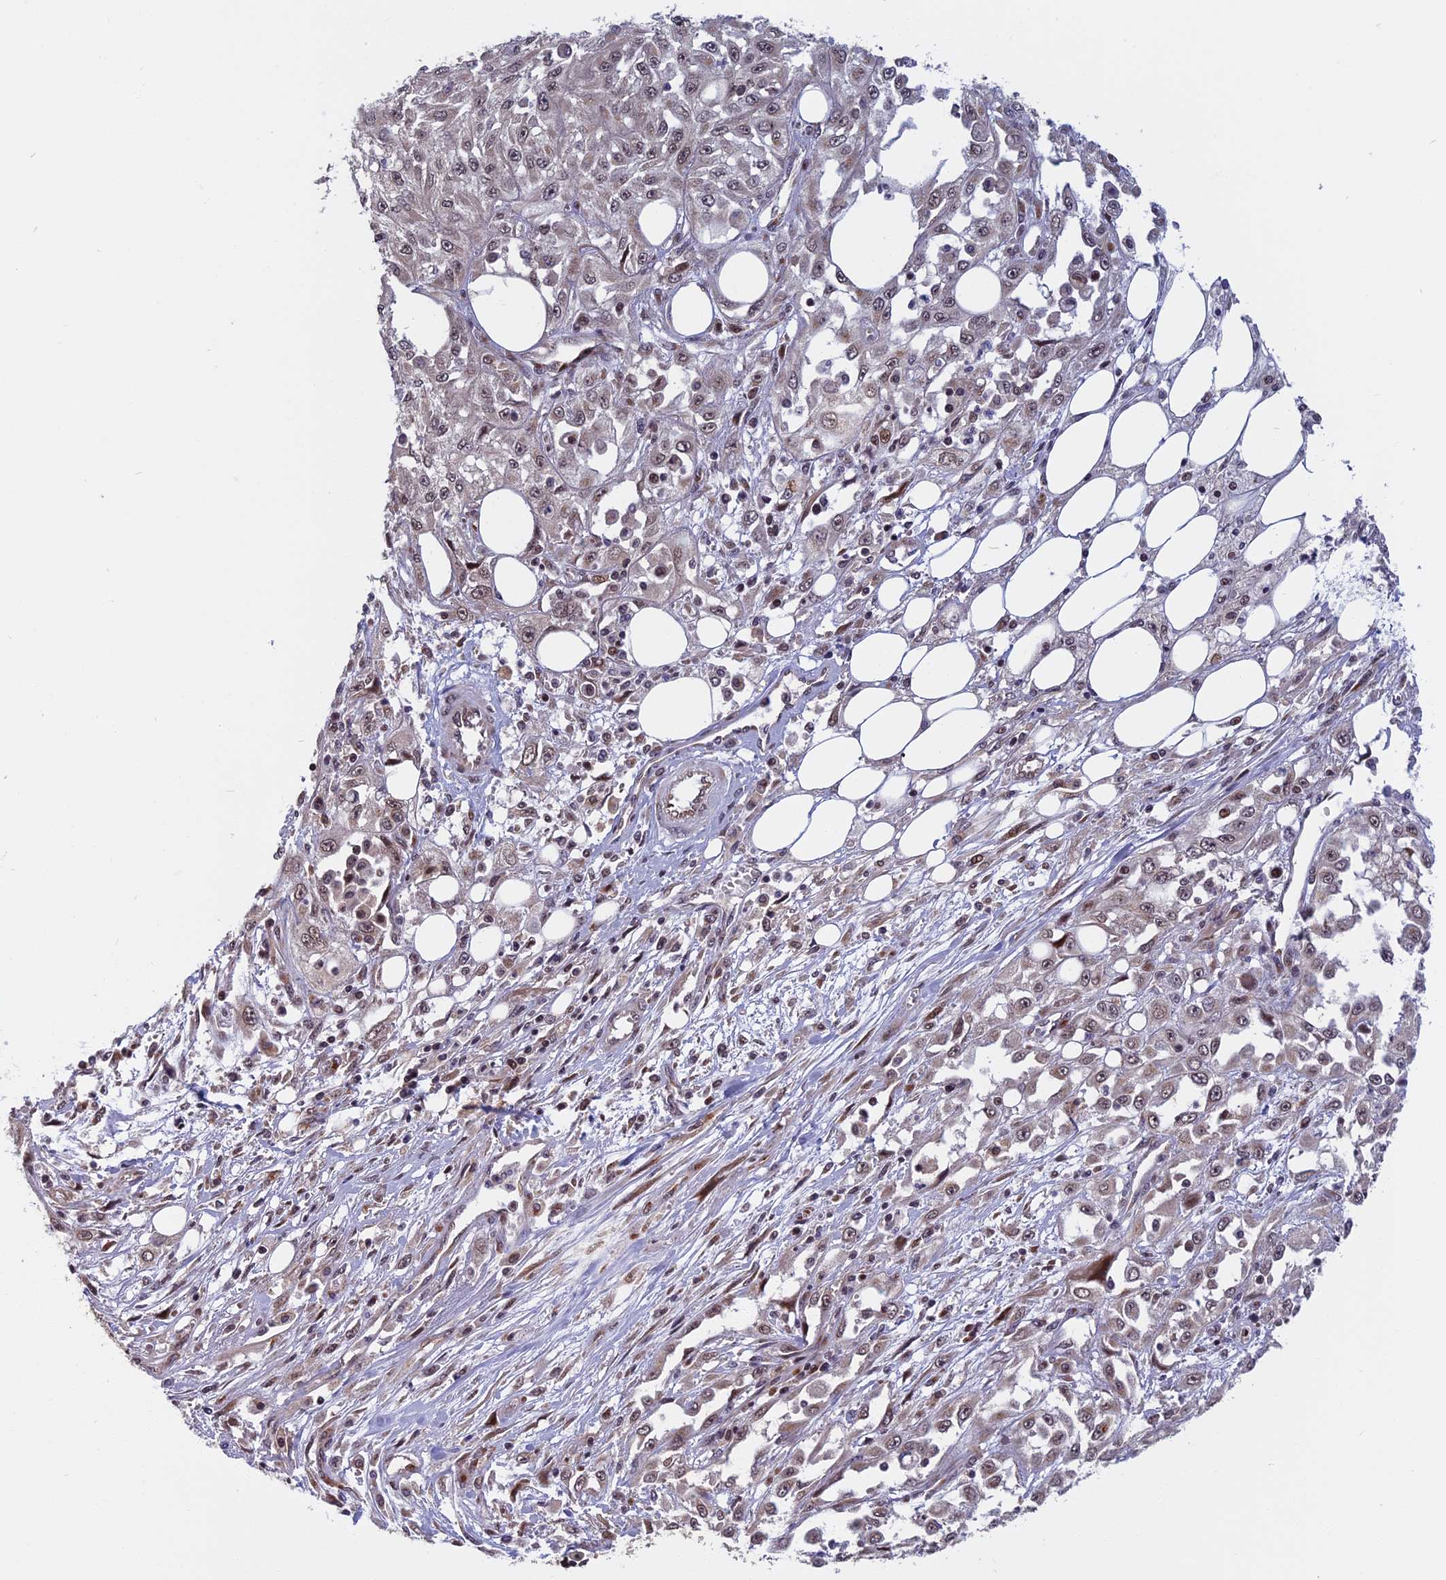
{"staining": {"intensity": "weak", "quantity": "25%-75%", "location": "nuclear"}, "tissue": "skin cancer", "cell_type": "Tumor cells", "image_type": "cancer", "snomed": [{"axis": "morphology", "description": "Squamous cell carcinoma, NOS"}, {"axis": "morphology", "description": "Squamous cell carcinoma, metastatic, NOS"}, {"axis": "topography", "description": "Skin"}, {"axis": "topography", "description": "Lymph node"}], "caption": "This is a histology image of immunohistochemistry staining of skin cancer (squamous cell carcinoma), which shows weak positivity in the nuclear of tumor cells.", "gene": "CCDC113", "patient": {"sex": "male", "age": 75}}